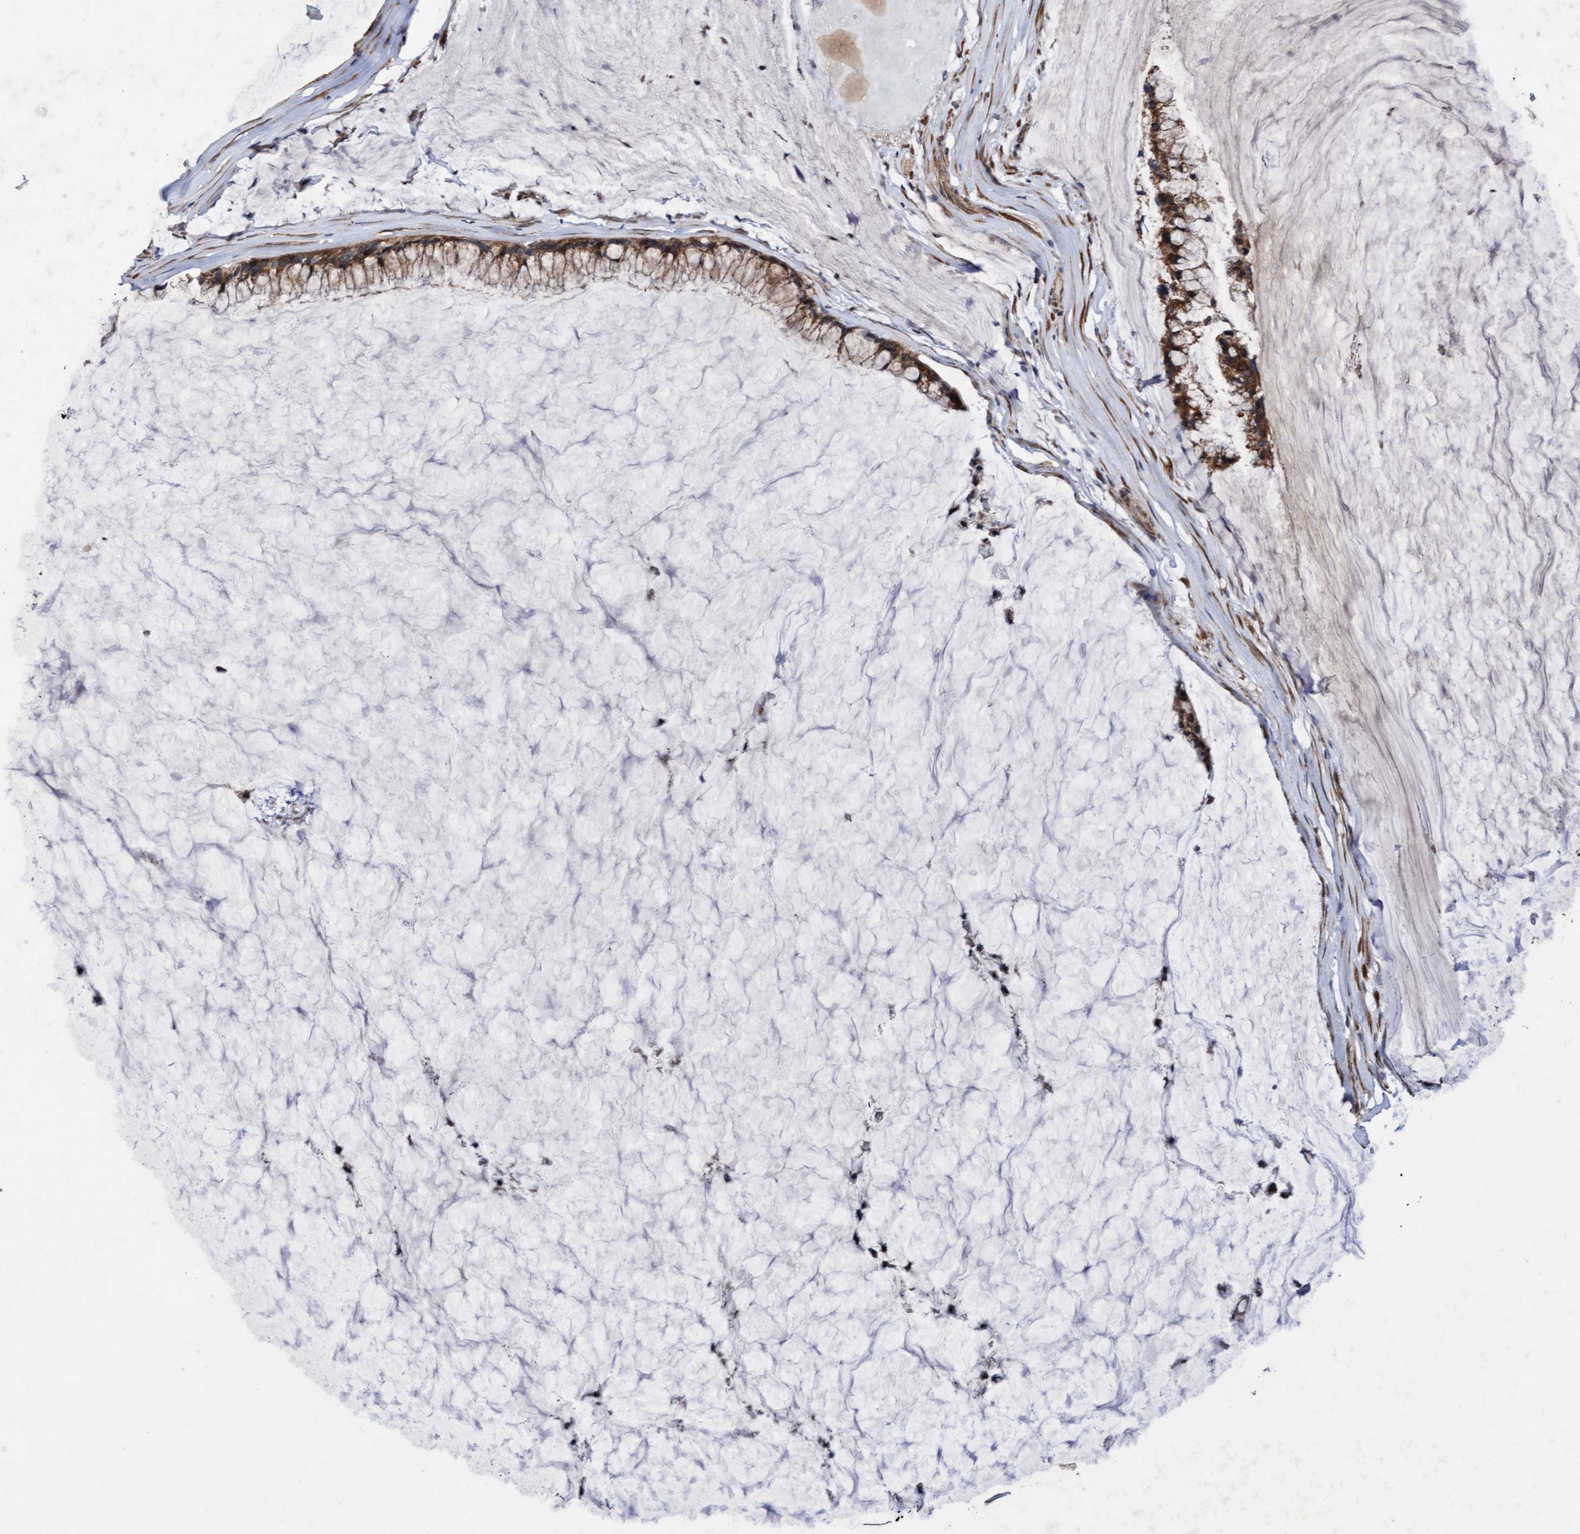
{"staining": {"intensity": "moderate", "quantity": ">75%", "location": "cytoplasmic/membranous"}, "tissue": "ovarian cancer", "cell_type": "Tumor cells", "image_type": "cancer", "snomed": [{"axis": "morphology", "description": "Cystadenocarcinoma, mucinous, NOS"}, {"axis": "topography", "description": "Ovary"}], "caption": "Protein staining of ovarian cancer tissue reveals moderate cytoplasmic/membranous staining in about >75% of tumor cells. (IHC, brightfield microscopy, high magnification).", "gene": "ELP5", "patient": {"sex": "female", "age": 39}}